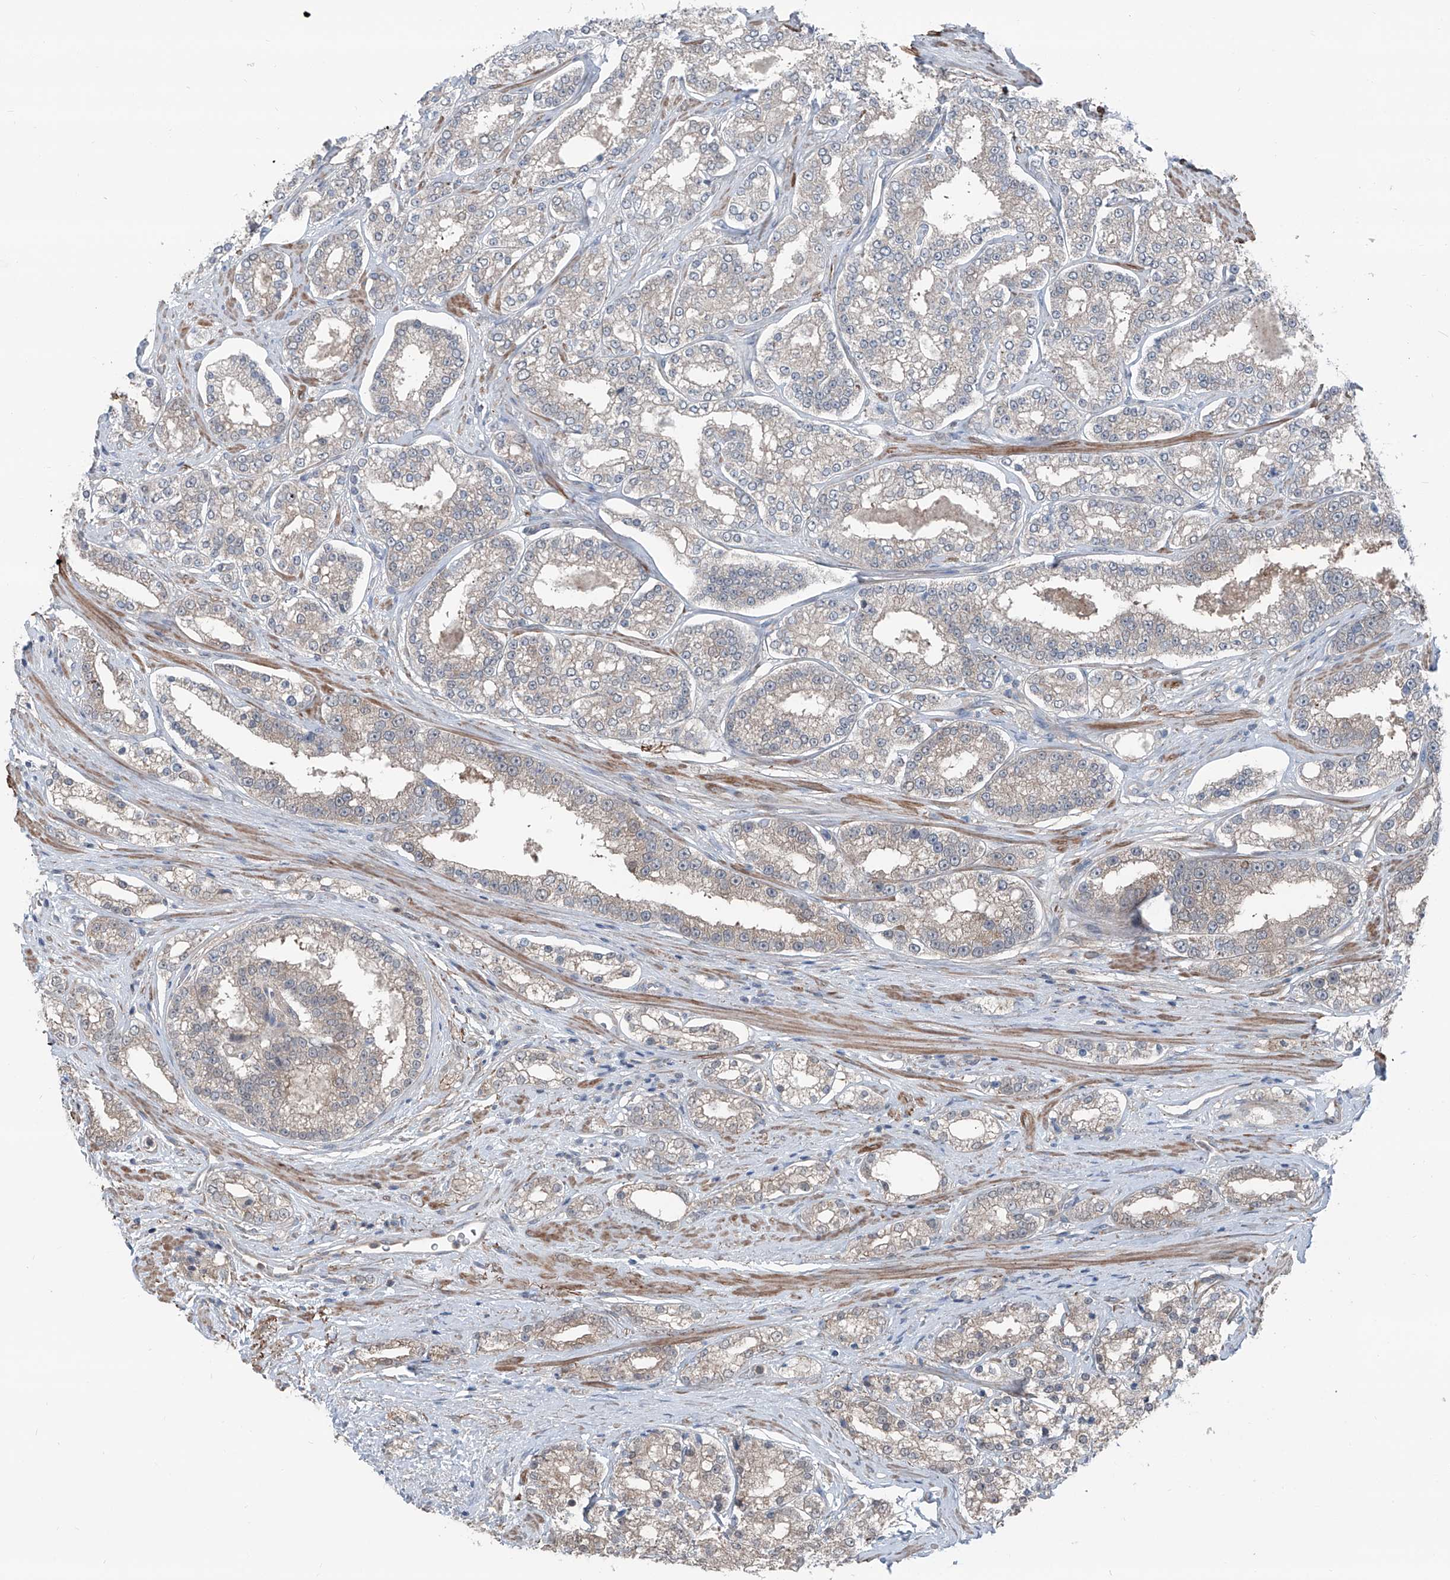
{"staining": {"intensity": "negative", "quantity": "none", "location": "none"}, "tissue": "prostate cancer", "cell_type": "Tumor cells", "image_type": "cancer", "snomed": [{"axis": "morphology", "description": "Normal tissue, NOS"}, {"axis": "morphology", "description": "Adenocarcinoma, High grade"}, {"axis": "topography", "description": "Prostate"}], "caption": "DAB (3,3'-diaminobenzidine) immunohistochemical staining of human prostate cancer (high-grade adenocarcinoma) shows no significant positivity in tumor cells.", "gene": "HSPB11", "patient": {"sex": "male", "age": 83}}